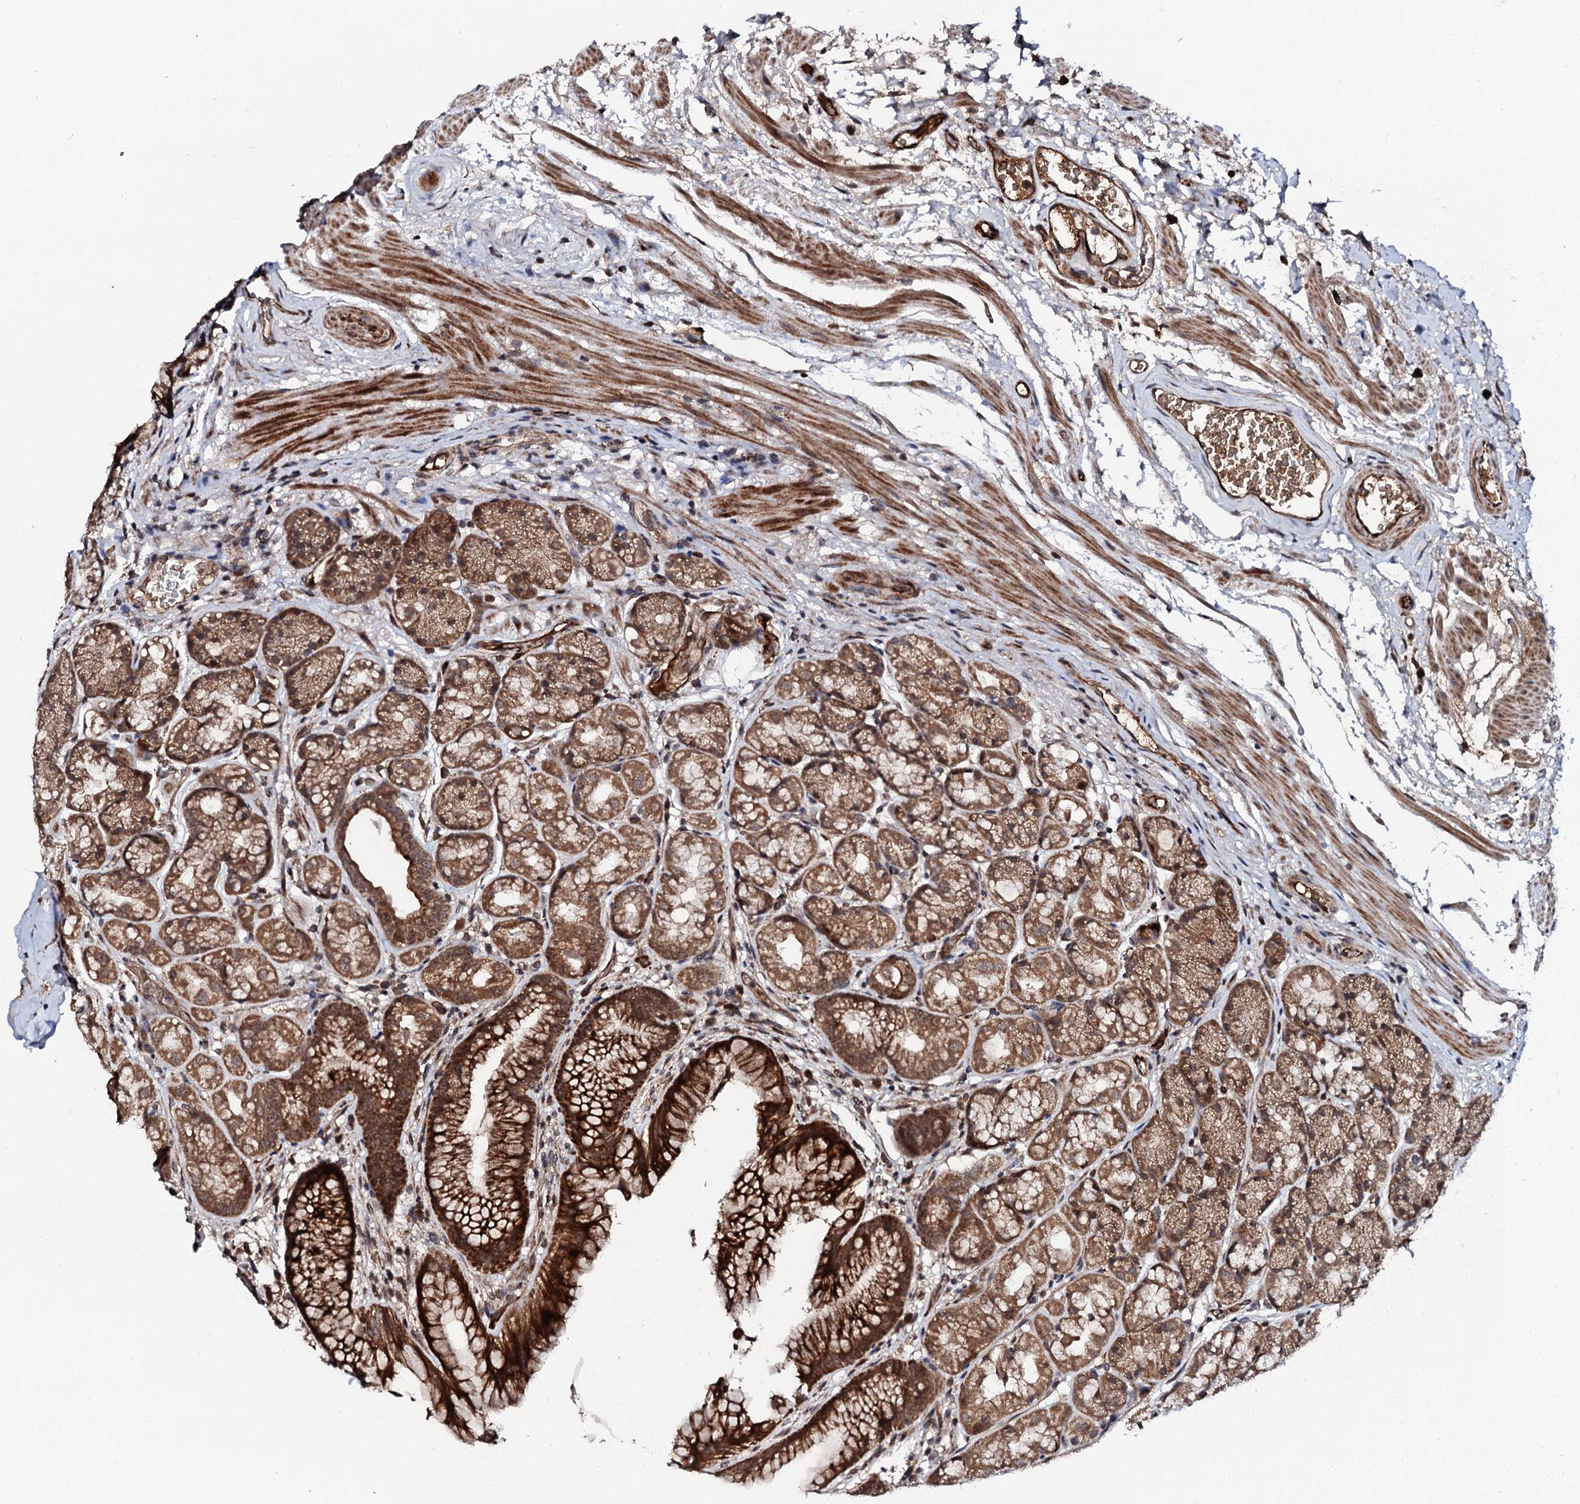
{"staining": {"intensity": "strong", "quantity": ">75%", "location": "cytoplasmic/membranous,nuclear"}, "tissue": "stomach", "cell_type": "Glandular cells", "image_type": "normal", "snomed": [{"axis": "morphology", "description": "Normal tissue, NOS"}, {"axis": "topography", "description": "Stomach"}], "caption": "Protein staining demonstrates strong cytoplasmic/membranous,nuclear expression in about >75% of glandular cells in normal stomach. The staining was performed using DAB, with brown indicating positive protein expression. Nuclei are stained blue with hematoxylin.", "gene": "FAM111A", "patient": {"sex": "male", "age": 63}}